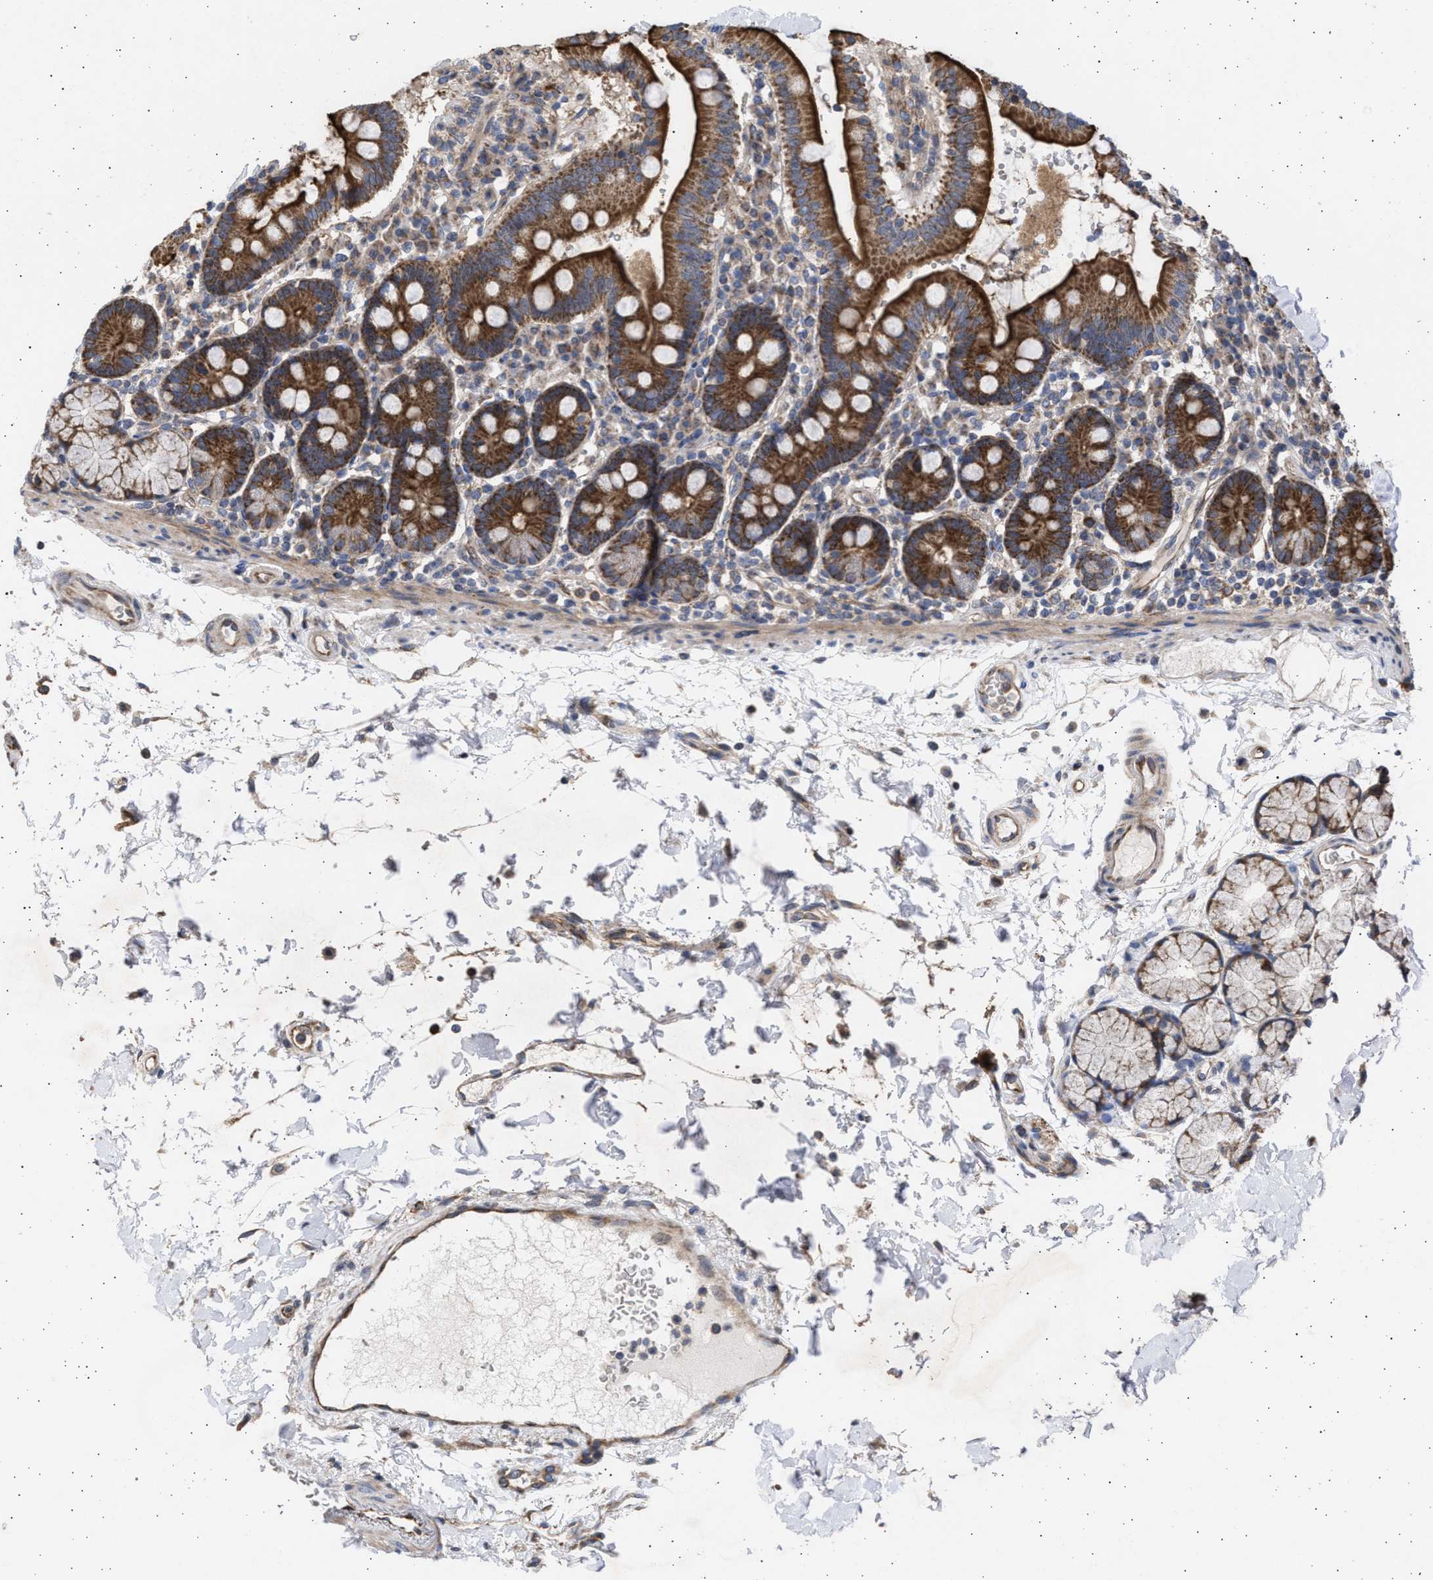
{"staining": {"intensity": "strong", "quantity": ">75%", "location": "cytoplasmic/membranous"}, "tissue": "duodenum", "cell_type": "Glandular cells", "image_type": "normal", "snomed": [{"axis": "morphology", "description": "Normal tissue, NOS"}, {"axis": "topography", "description": "Small intestine, NOS"}], "caption": "Immunohistochemical staining of unremarkable duodenum demonstrates strong cytoplasmic/membranous protein staining in approximately >75% of glandular cells. The staining is performed using DAB (3,3'-diaminobenzidine) brown chromogen to label protein expression. The nuclei are counter-stained blue using hematoxylin.", "gene": "TTC19", "patient": {"sex": "female", "age": 71}}